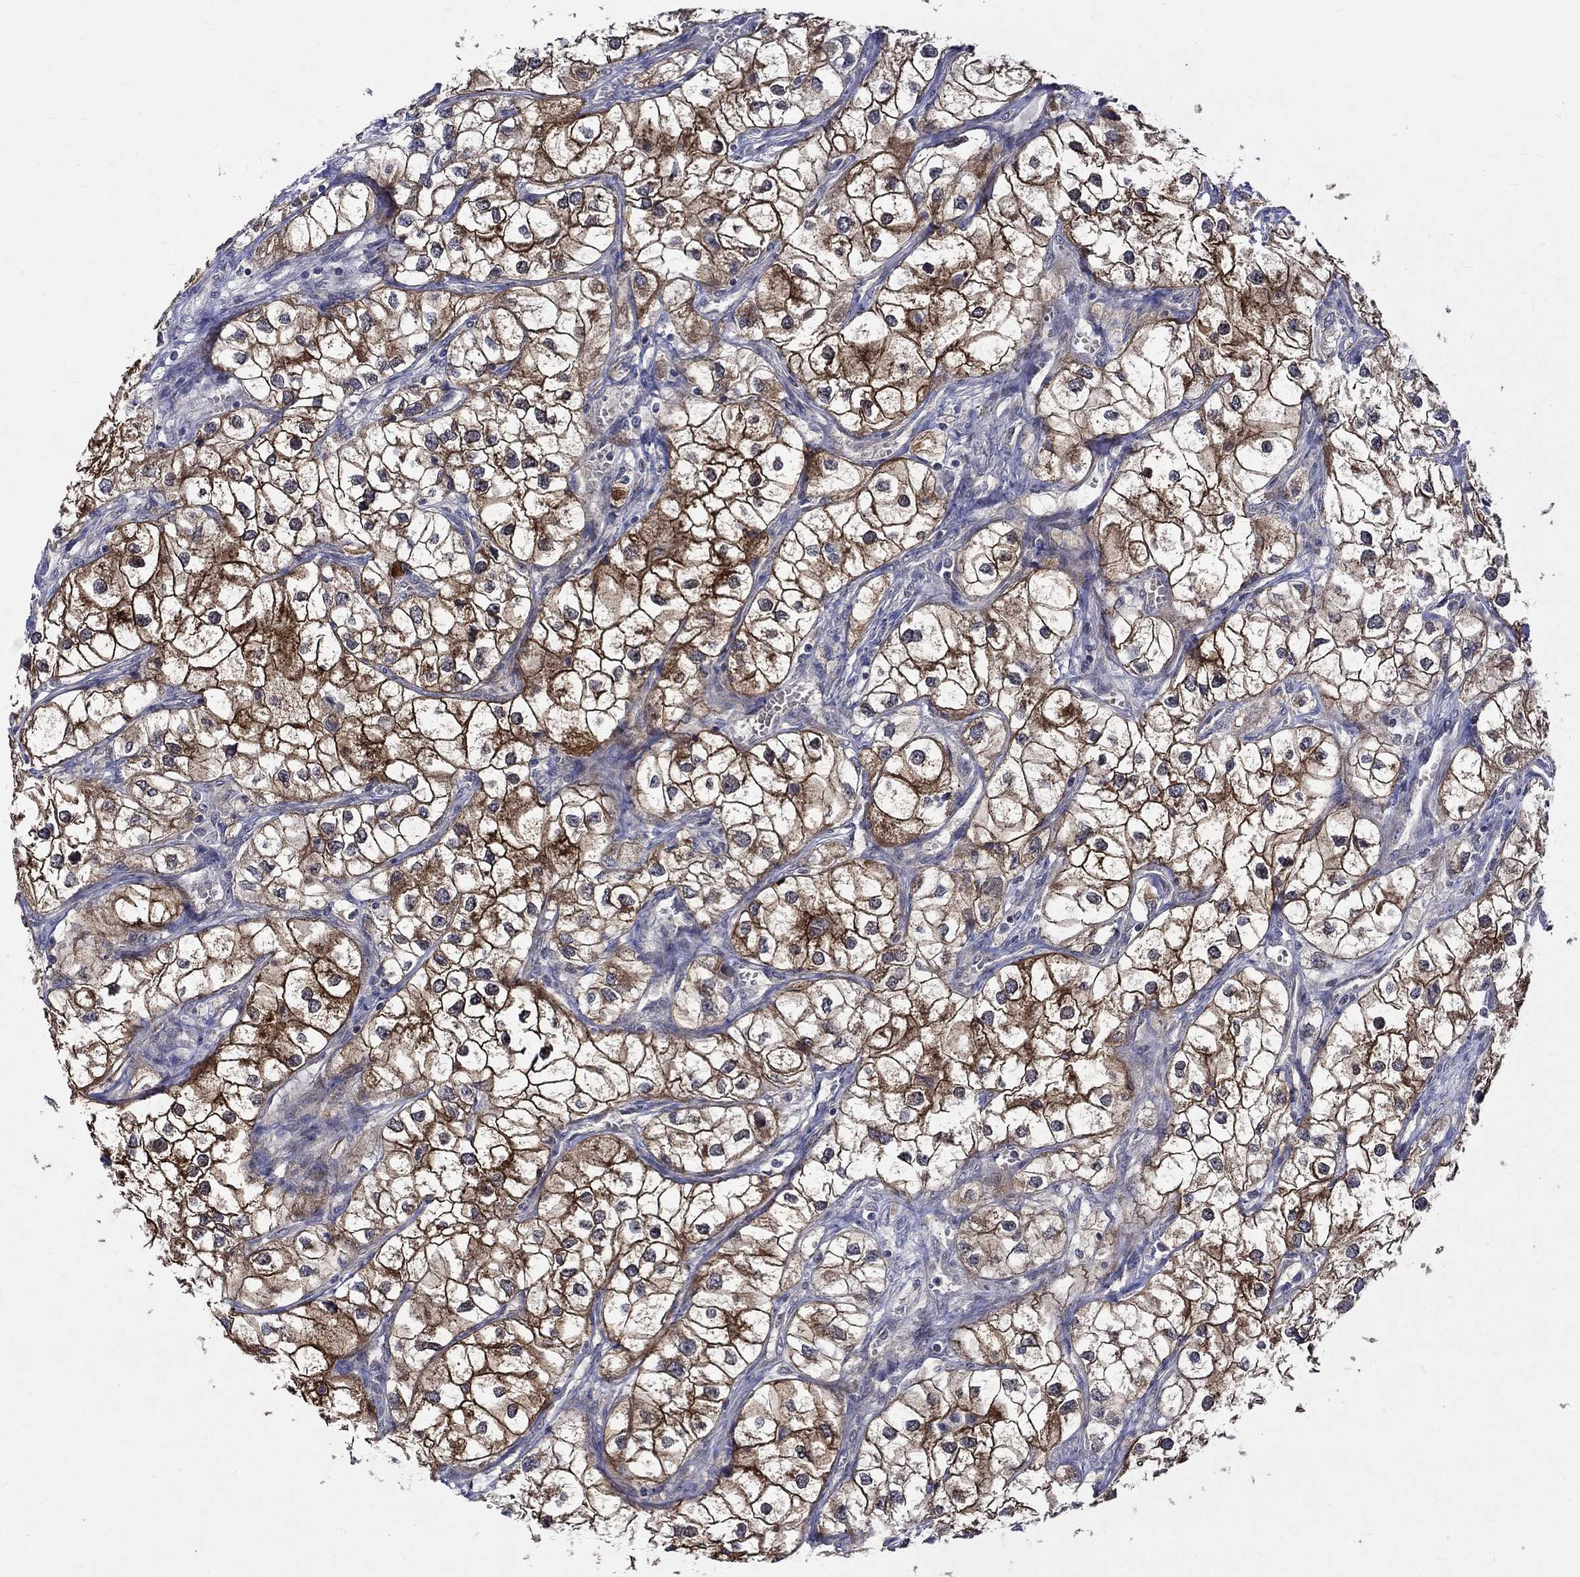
{"staining": {"intensity": "strong", "quantity": ">75%", "location": "cytoplasmic/membranous"}, "tissue": "renal cancer", "cell_type": "Tumor cells", "image_type": "cancer", "snomed": [{"axis": "morphology", "description": "Adenocarcinoma, NOS"}, {"axis": "topography", "description": "Kidney"}], "caption": "Renal adenocarcinoma stained for a protein displays strong cytoplasmic/membranous positivity in tumor cells.", "gene": "CRYAB", "patient": {"sex": "male", "age": 59}}